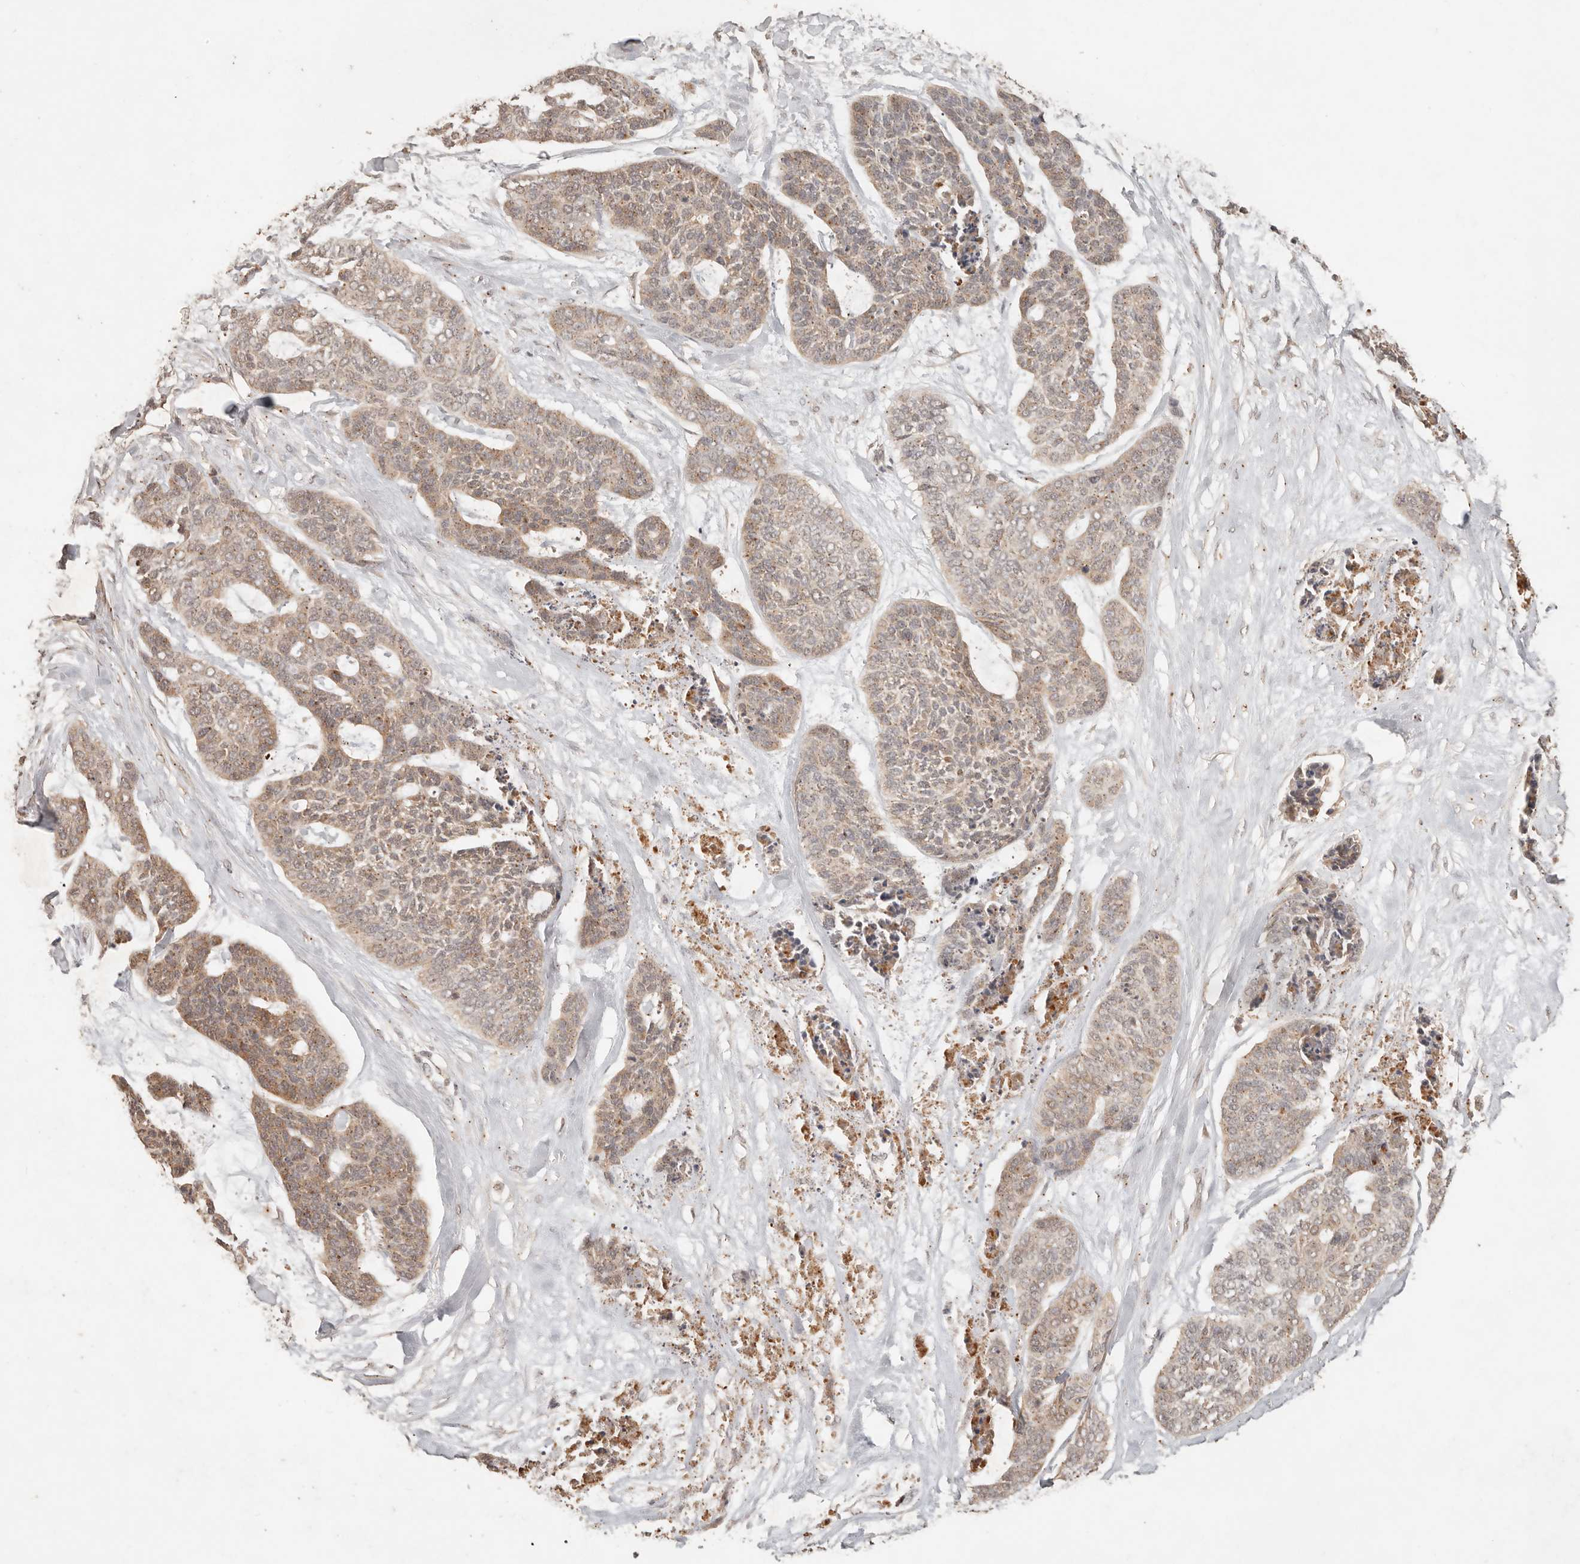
{"staining": {"intensity": "weak", "quantity": ">75%", "location": "cytoplasmic/membranous"}, "tissue": "skin cancer", "cell_type": "Tumor cells", "image_type": "cancer", "snomed": [{"axis": "morphology", "description": "Basal cell carcinoma"}, {"axis": "topography", "description": "Skin"}], "caption": "Human skin basal cell carcinoma stained for a protein (brown) reveals weak cytoplasmic/membranous positive expression in approximately >75% of tumor cells.", "gene": "LMO4", "patient": {"sex": "female", "age": 64}}